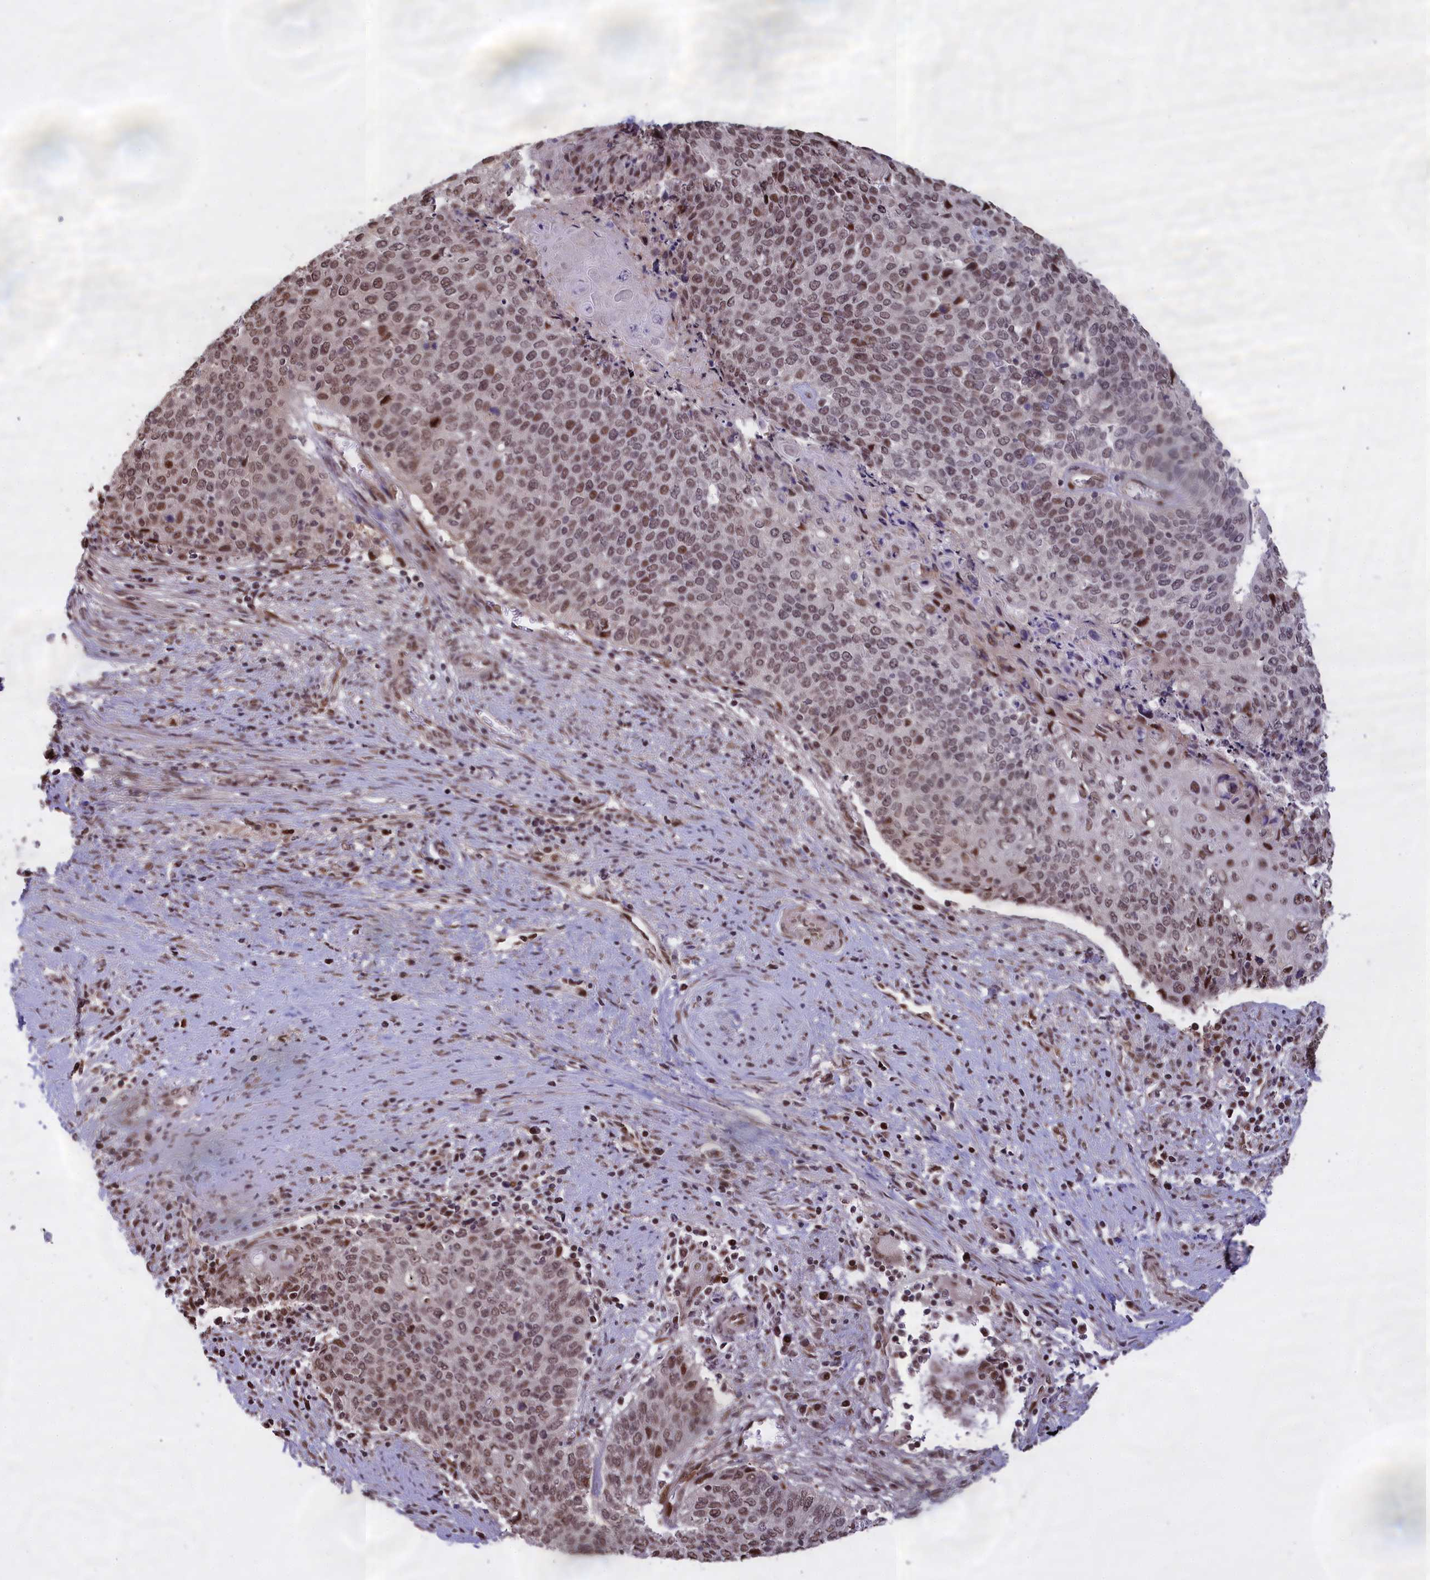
{"staining": {"intensity": "moderate", "quantity": "25%-75%", "location": "nuclear"}, "tissue": "cervical cancer", "cell_type": "Tumor cells", "image_type": "cancer", "snomed": [{"axis": "morphology", "description": "Squamous cell carcinoma, NOS"}, {"axis": "topography", "description": "Cervix"}], "caption": "Human cervical cancer stained for a protein (brown) demonstrates moderate nuclear positive staining in about 25%-75% of tumor cells.", "gene": "RELB", "patient": {"sex": "female", "age": 39}}